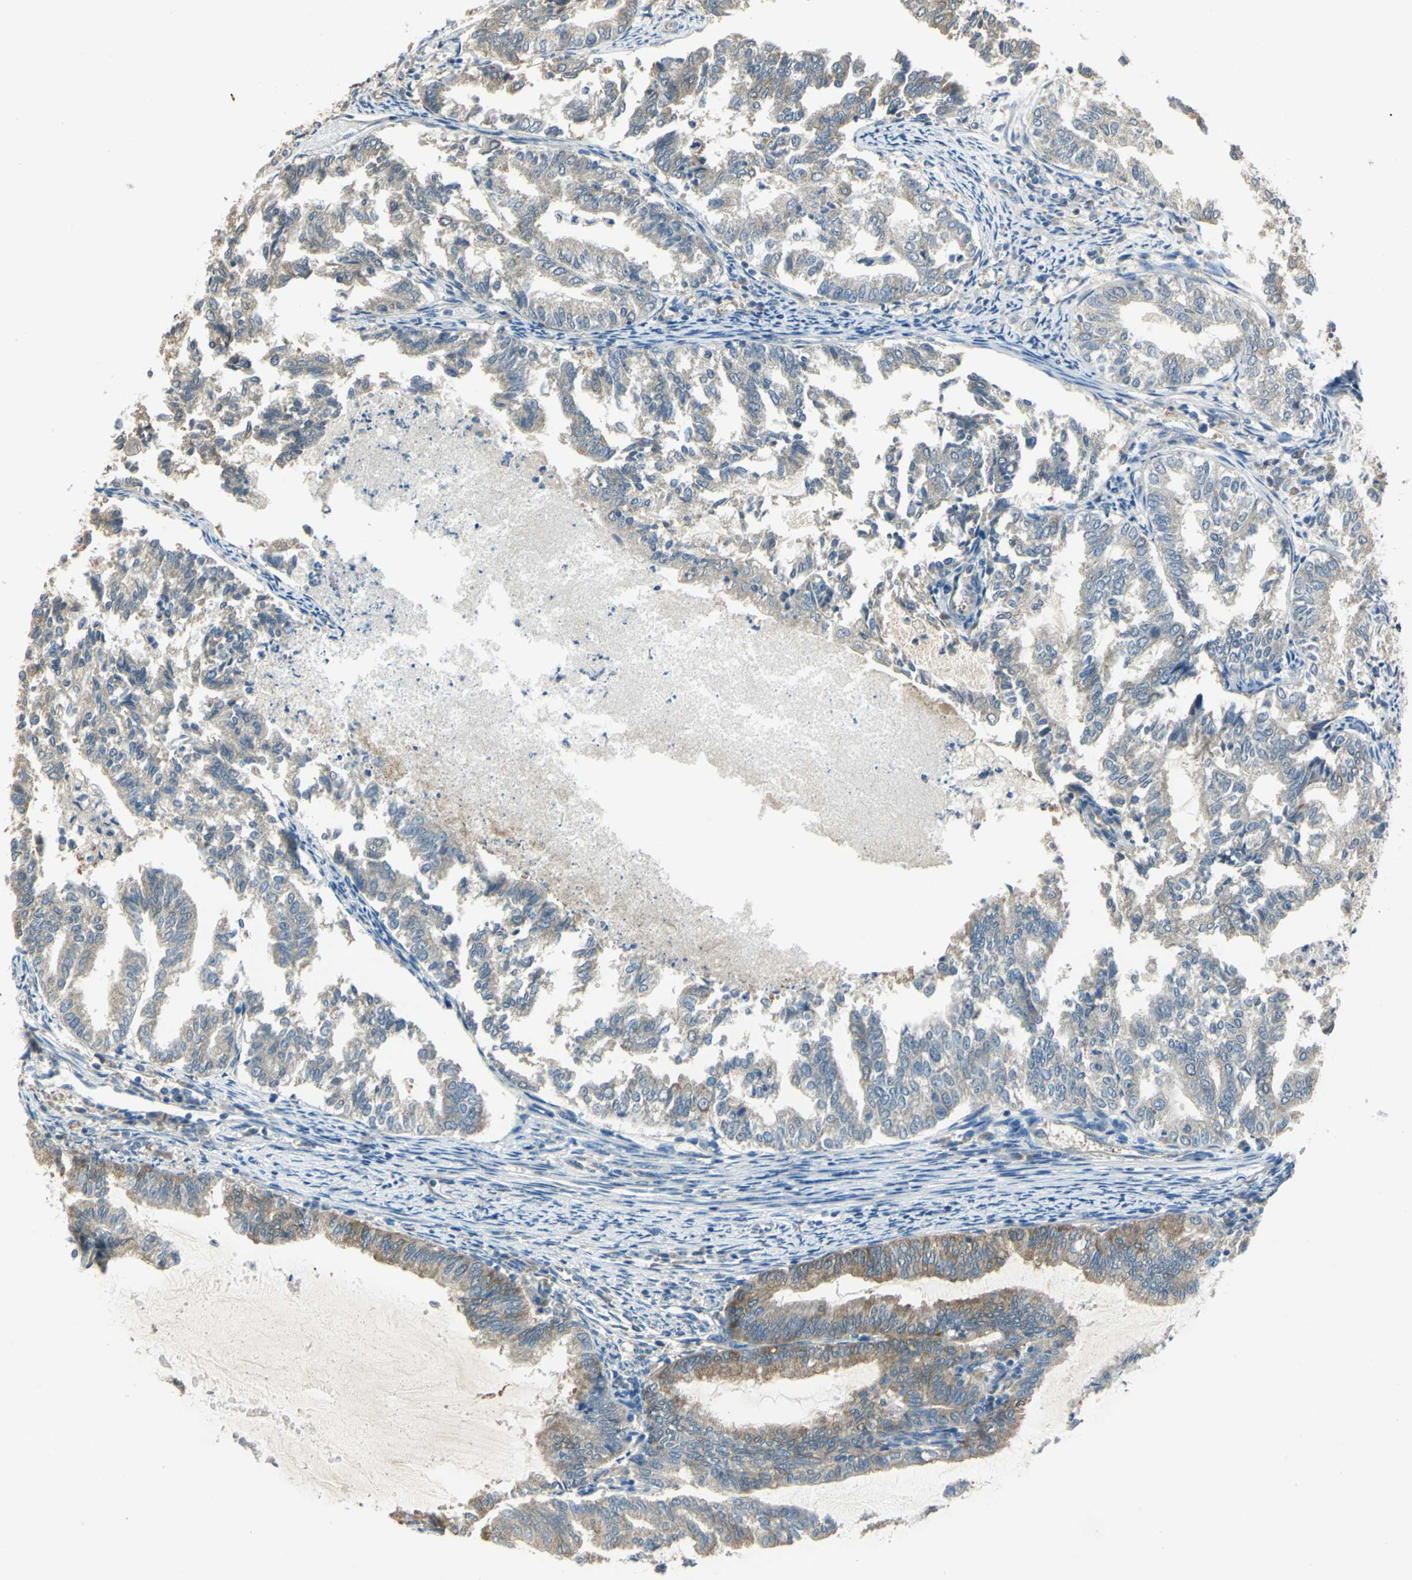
{"staining": {"intensity": "moderate", "quantity": ">75%", "location": "cytoplasmic/membranous"}, "tissue": "endometrial cancer", "cell_type": "Tumor cells", "image_type": "cancer", "snomed": [{"axis": "morphology", "description": "Adenocarcinoma, NOS"}, {"axis": "topography", "description": "Endometrium"}], "caption": "High-power microscopy captured an immunohistochemistry (IHC) micrograph of endometrial cancer (adenocarcinoma), revealing moderate cytoplasmic/membranous expression in approximately >75% of tumor cells.", "gene": "SHC2", "patient": {"sex": "female", "age": 79}}